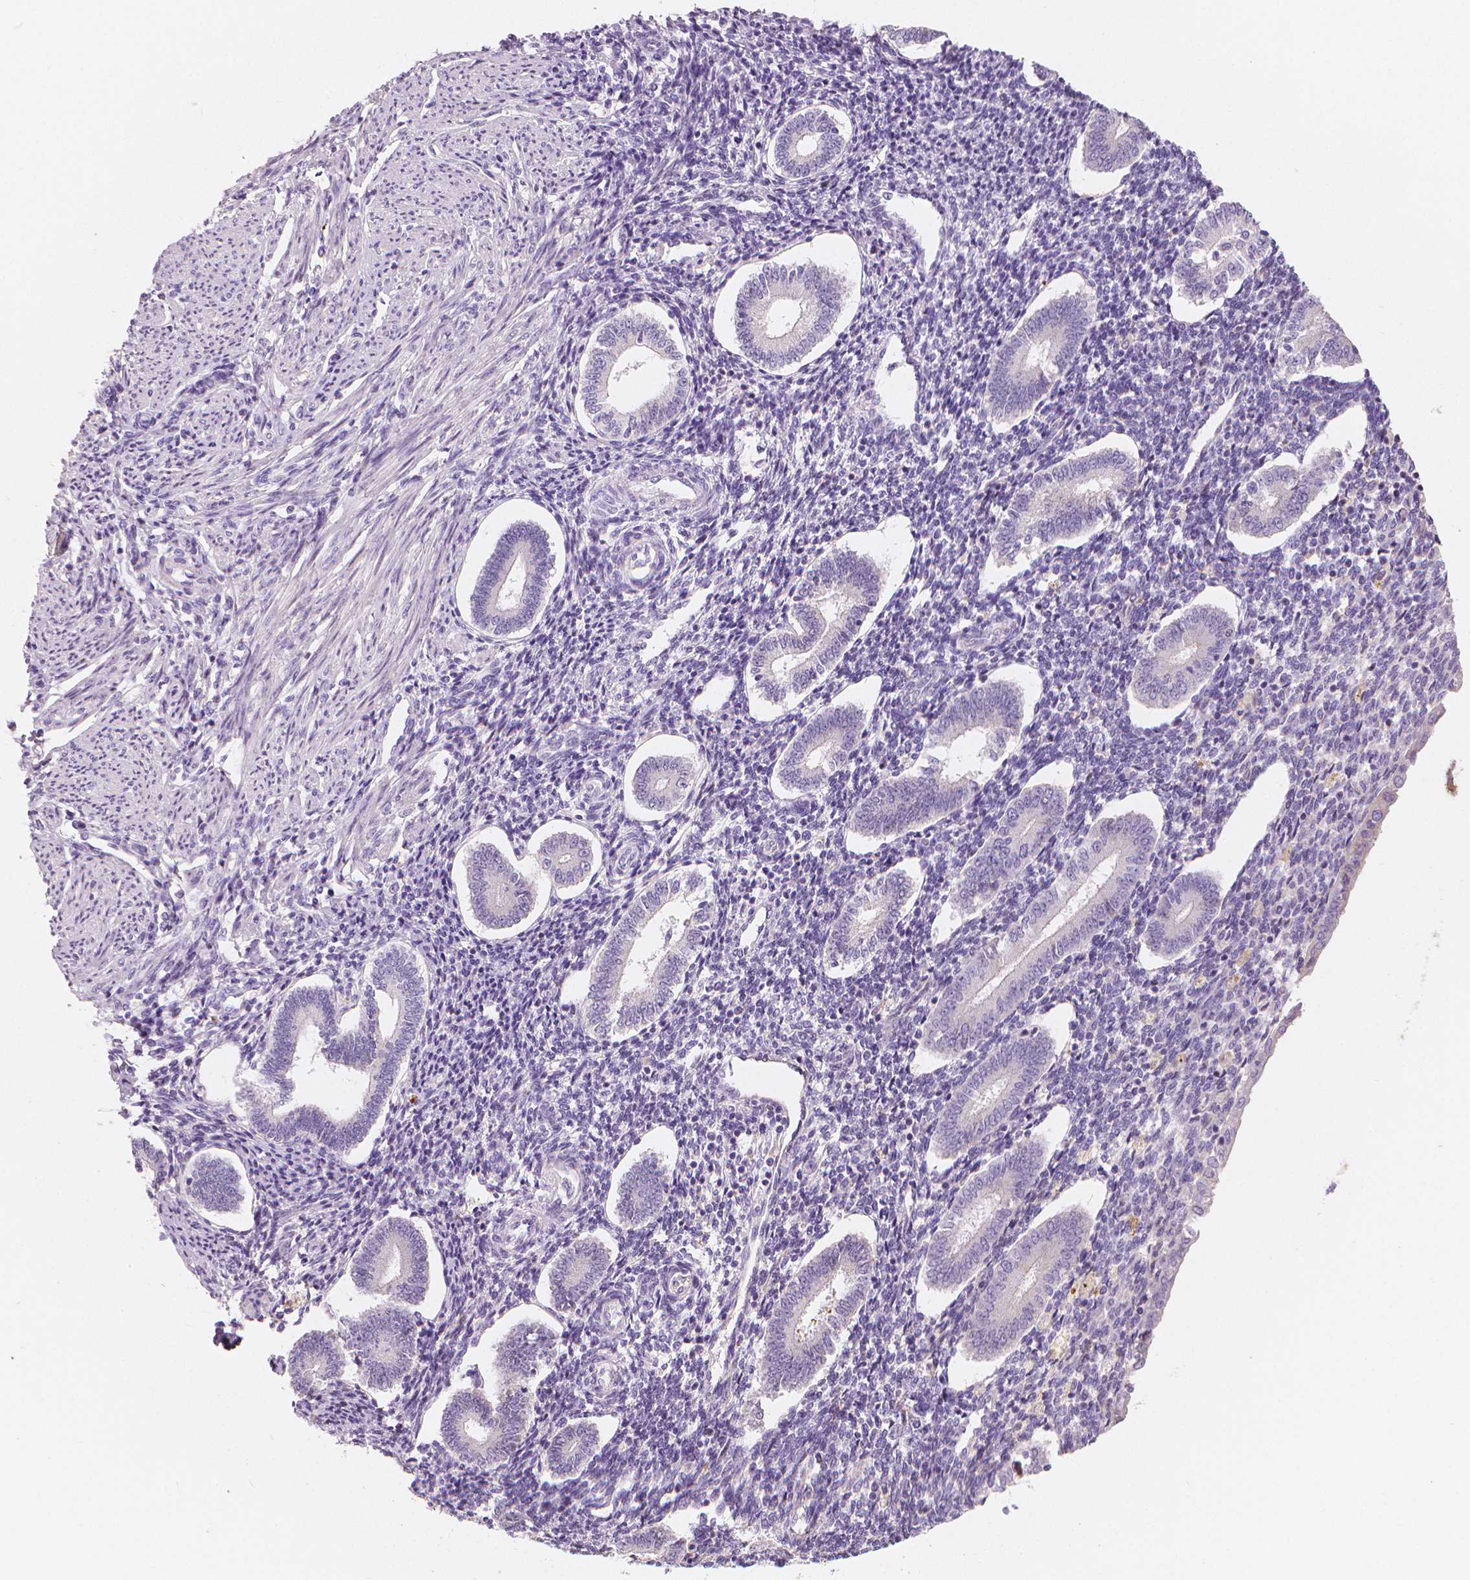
{"staining": {"intensity": "negative", "quantity": "none", "location": "none"}, "tissue": "endometrium", "cell_type": "Cells in endometrial stroma", "image_type": "normal", "snomed": [{"axis": "morphology", "description": "Normal tissue, NOS"}, {"axis": "topography", "description": "Endometrium"}], "caption": "Immunohistochemistry histopathology image of normal endometrium: endometrium stained with DAB shows no significant protein staining in cells in endometrial stroma. Brightfield microscopy of immunohistochemistry stained with DAB (brown) and hematoxylin (blue), captured at high magnification.", "gene": "APOA4", "patient": {"sex": "female", "age": 40}}